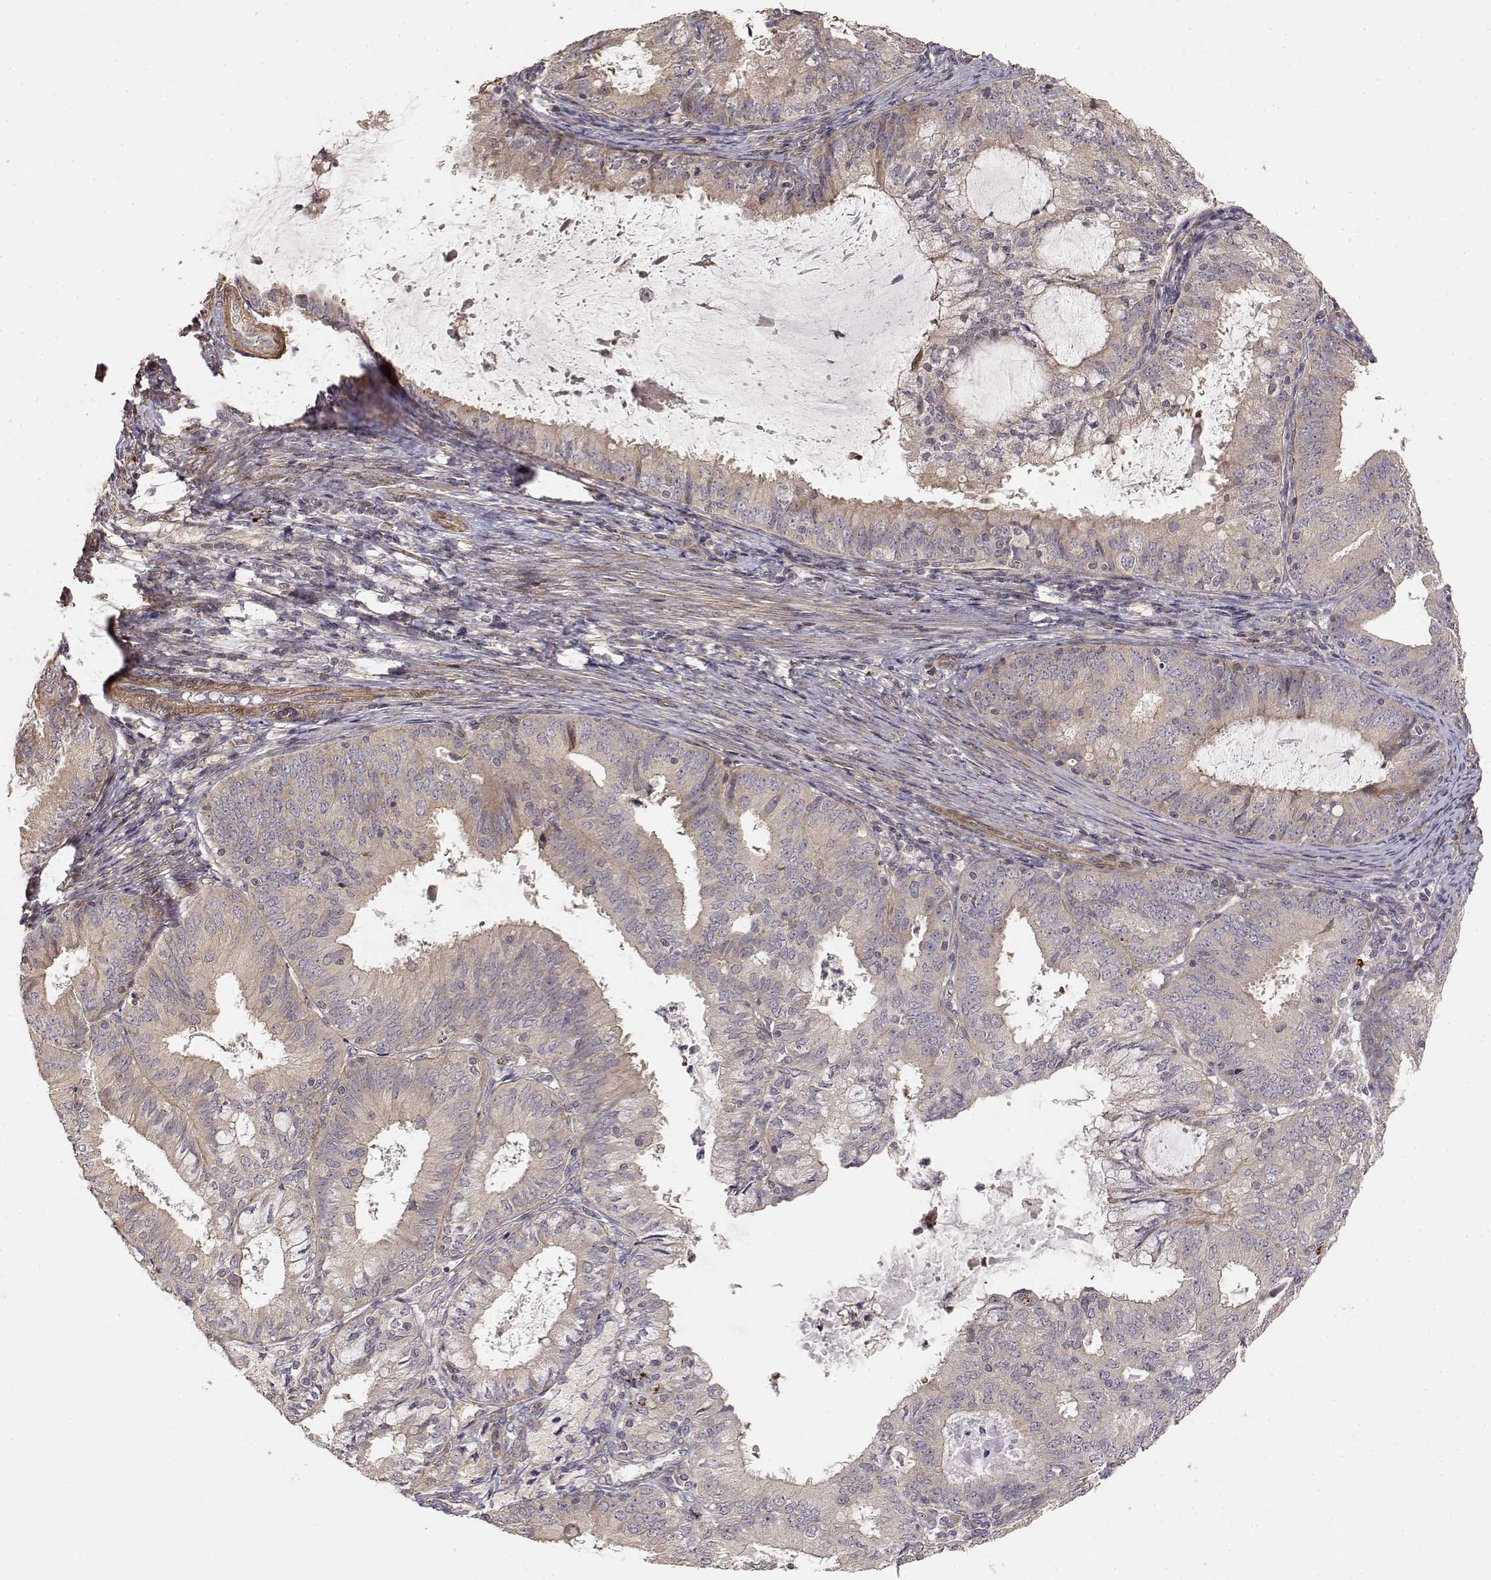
{"staining": {"intensity": "weak", "quantity": ">75%", "location": "cytoplasmic/membranous"}, "tissue": "endometrial cancer", "cell_type": "Tumor cells", "image_type": "cancer", "snomed": [{"axis": "morphology", "description": "Adenocarcinoma, NOS"}, {"axis": "topography", "description": "Endometrium"}], "caption": "Brown immunohistochemical staining in endometrial adenocarcinoma reveals weak cytoplasmic/membranous expression in approximately >75% of tumor cells.", "gene": "PICK1", "patient": {"sex": "female", "age": 57}}